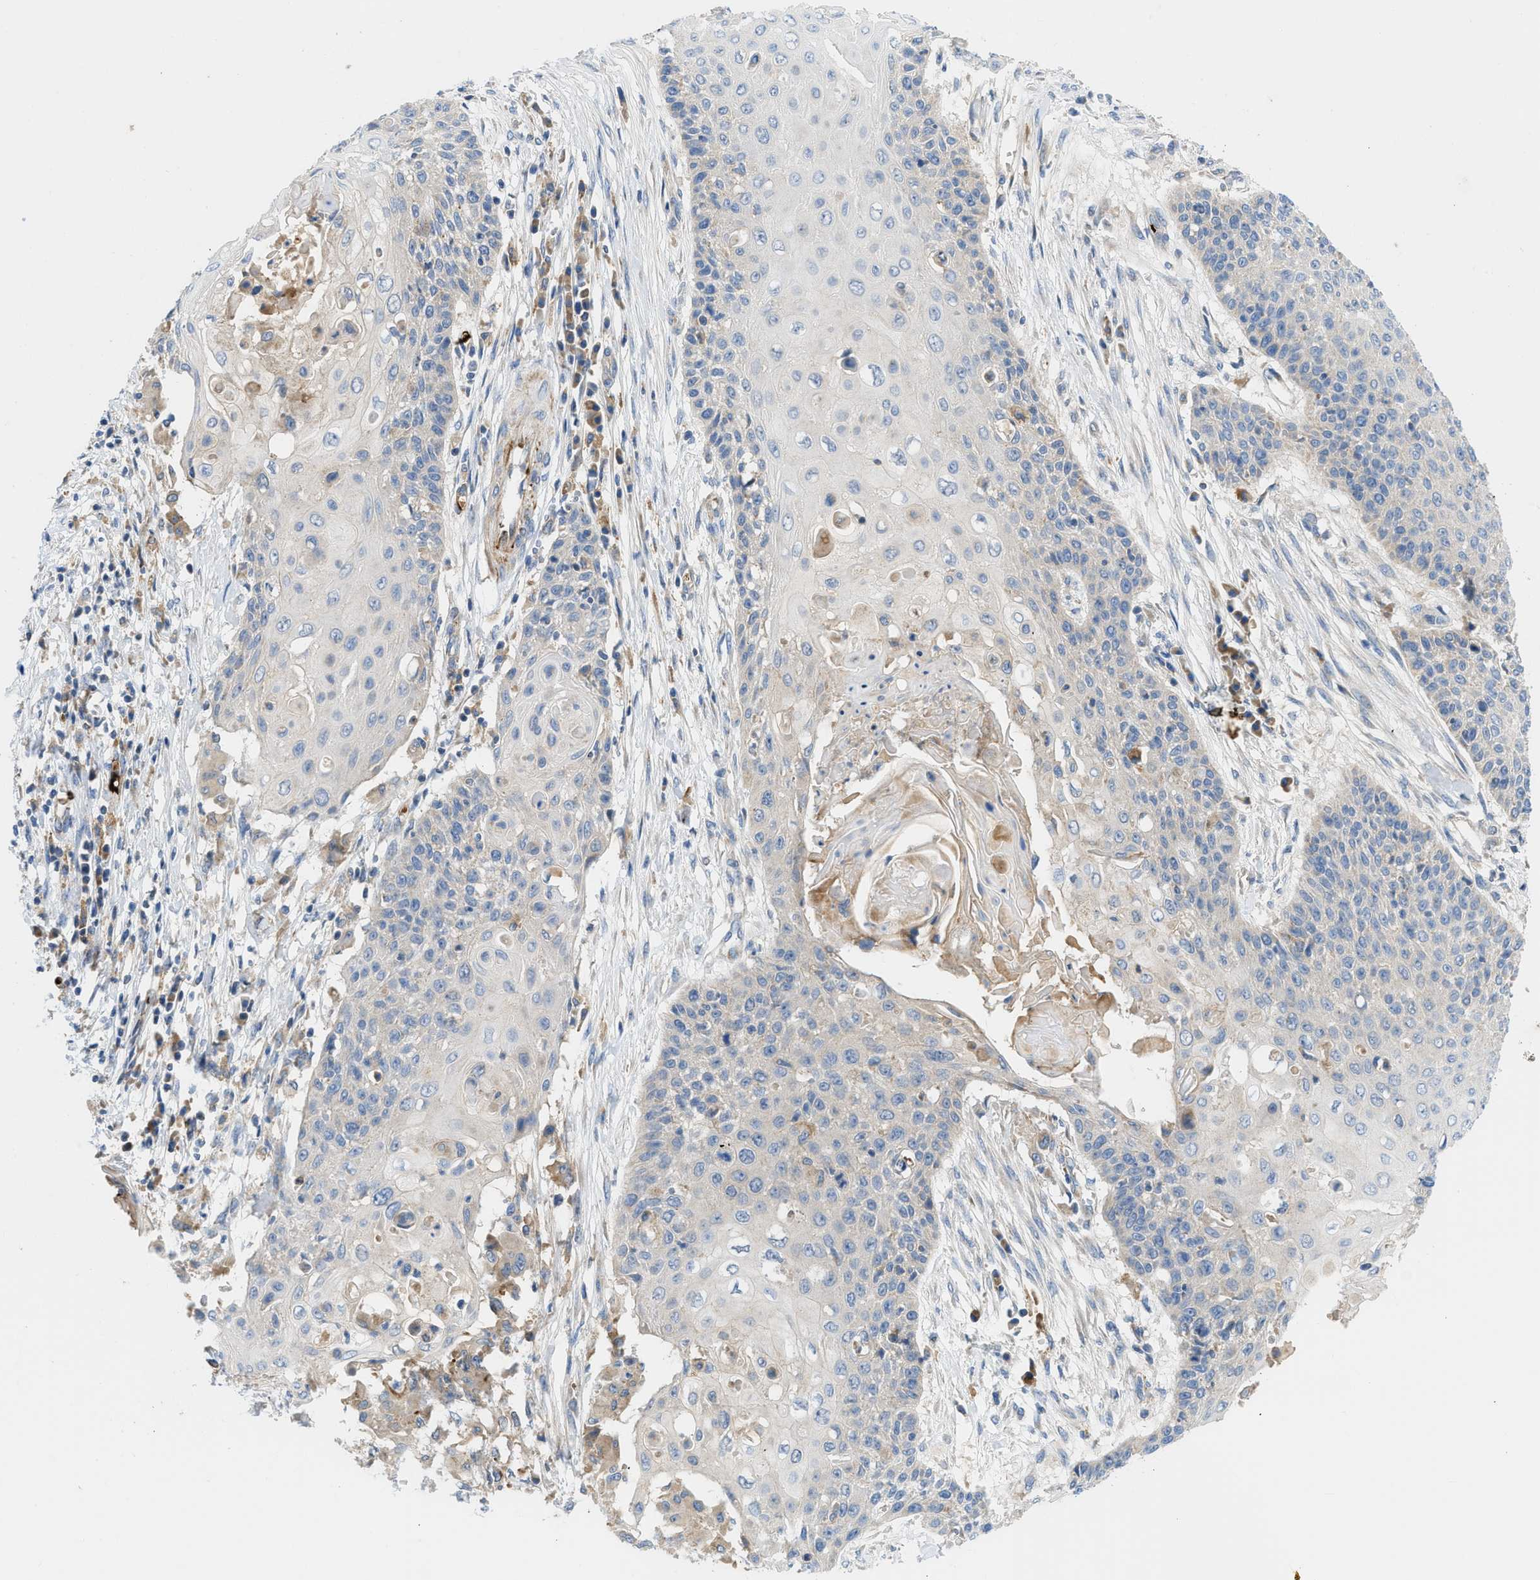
{"staining": {"intensity": "negative", "quantity": "none", "location": "none"}, "tissue": "cervical cancer", "cell_type": "Tumor cells", "image_type": "cancer", "snomed": [{"axis": "morphology", "description": "Squamous cell carcinoma, NOS"}, {"axis": "topography", "description": "Cervix"}], "caption": "Immunohistochemical staining of human squamous cell carcinoma (cervical) displays no significant positivity in tumor cells.", "gene": "ZNF831", "patient": {"sex": "female", "age": 39}}